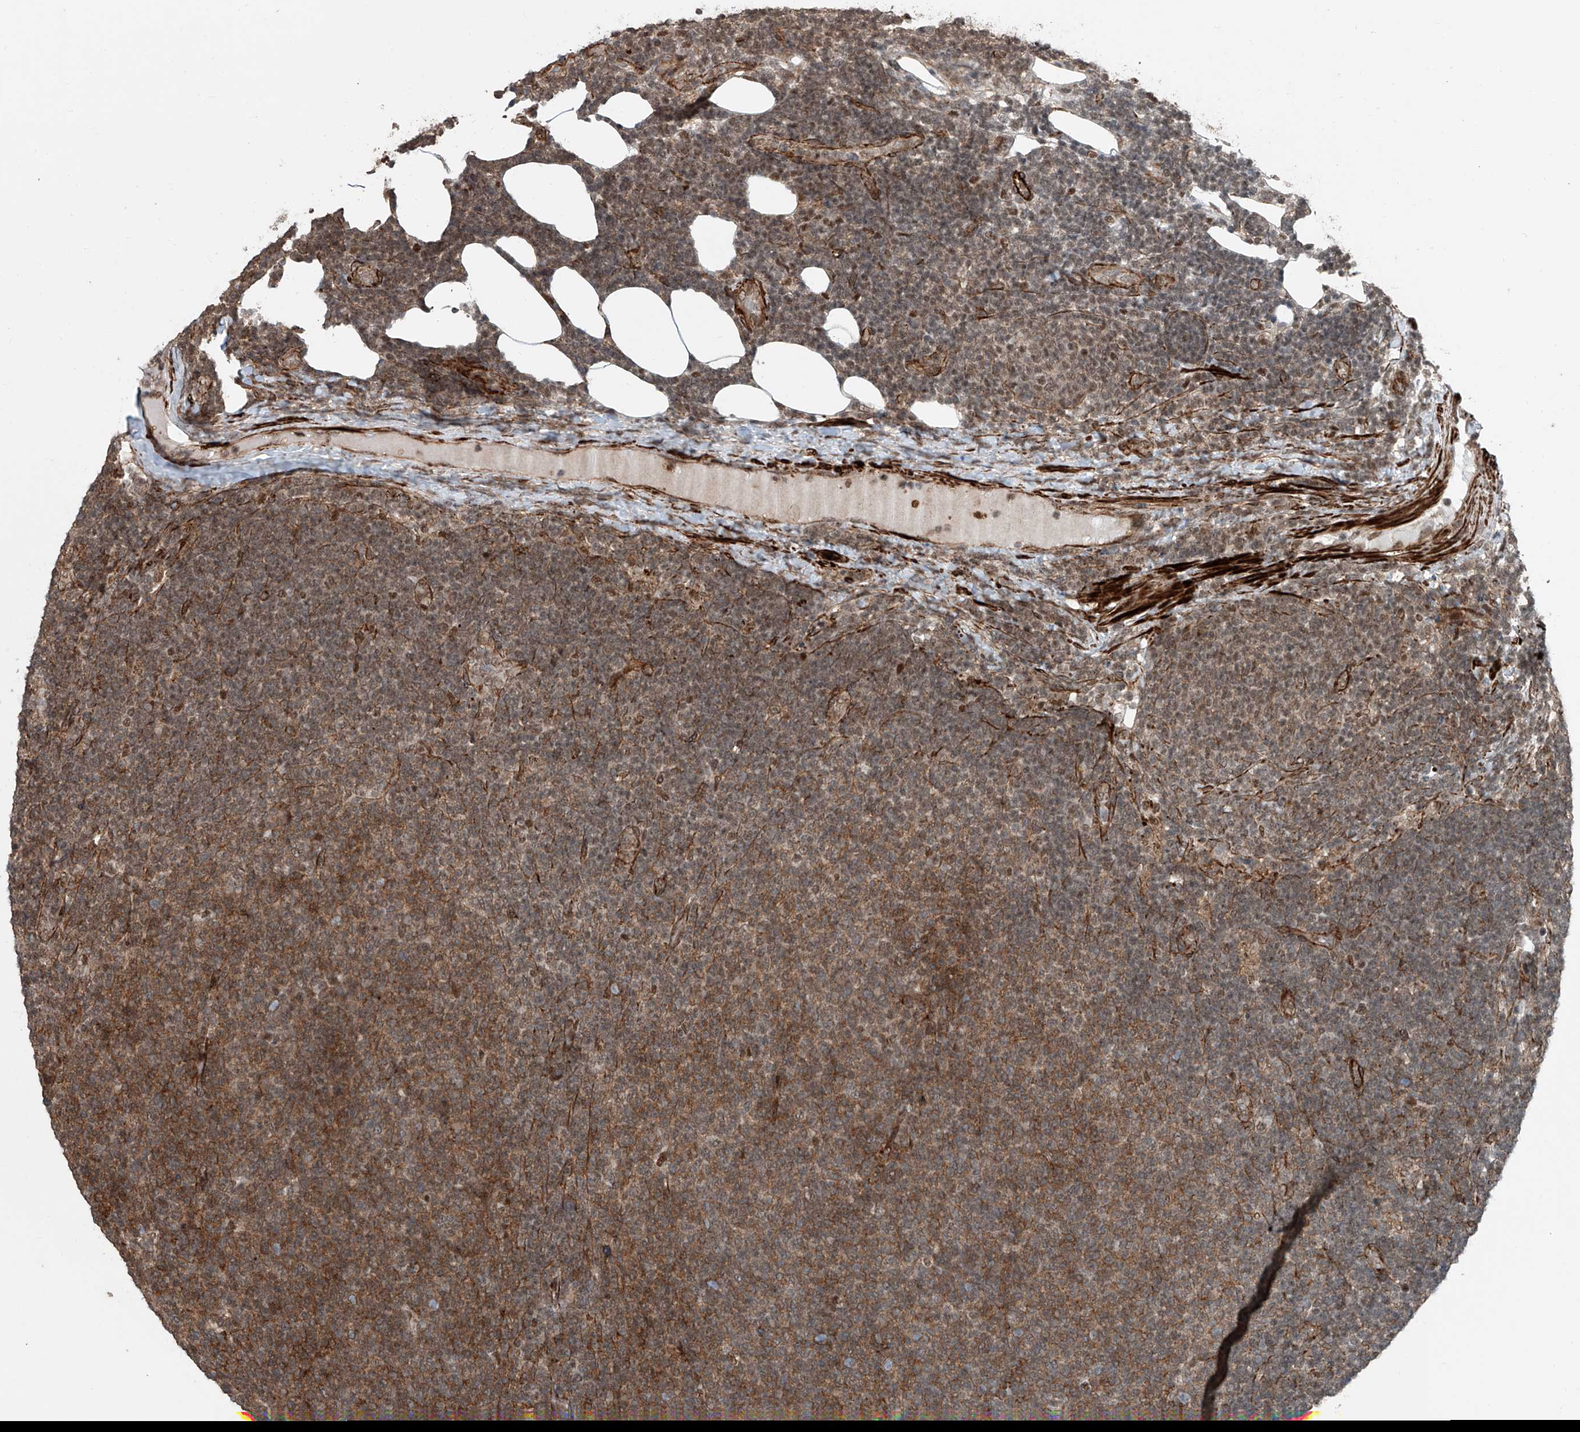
{"staining": {"intensity": "weak", "quantity": "25%-75%", "location": "cytoplasmic/membranous,nuclear"}, "tissue": "lymphoma", "cell_type": "Tumor cells", "image_type": "cancer", "snomed": [{"axis": "morphology", "description": "Malignant lymphoma, non-Hodgkin's type, Low grade"}, {"axis": "topography", "description": "Lymph node"}], "caption": "Weak cytoplasmic/membranous and nuclear staining for a protein is present in approximately 25%-75% of tumor cells of malignant lymphoma, non-Hodgkin's type (low-grade) using immunohistochemistry.", "gene": "SDE2", "patient": {"sex": "male", "age": 66}}